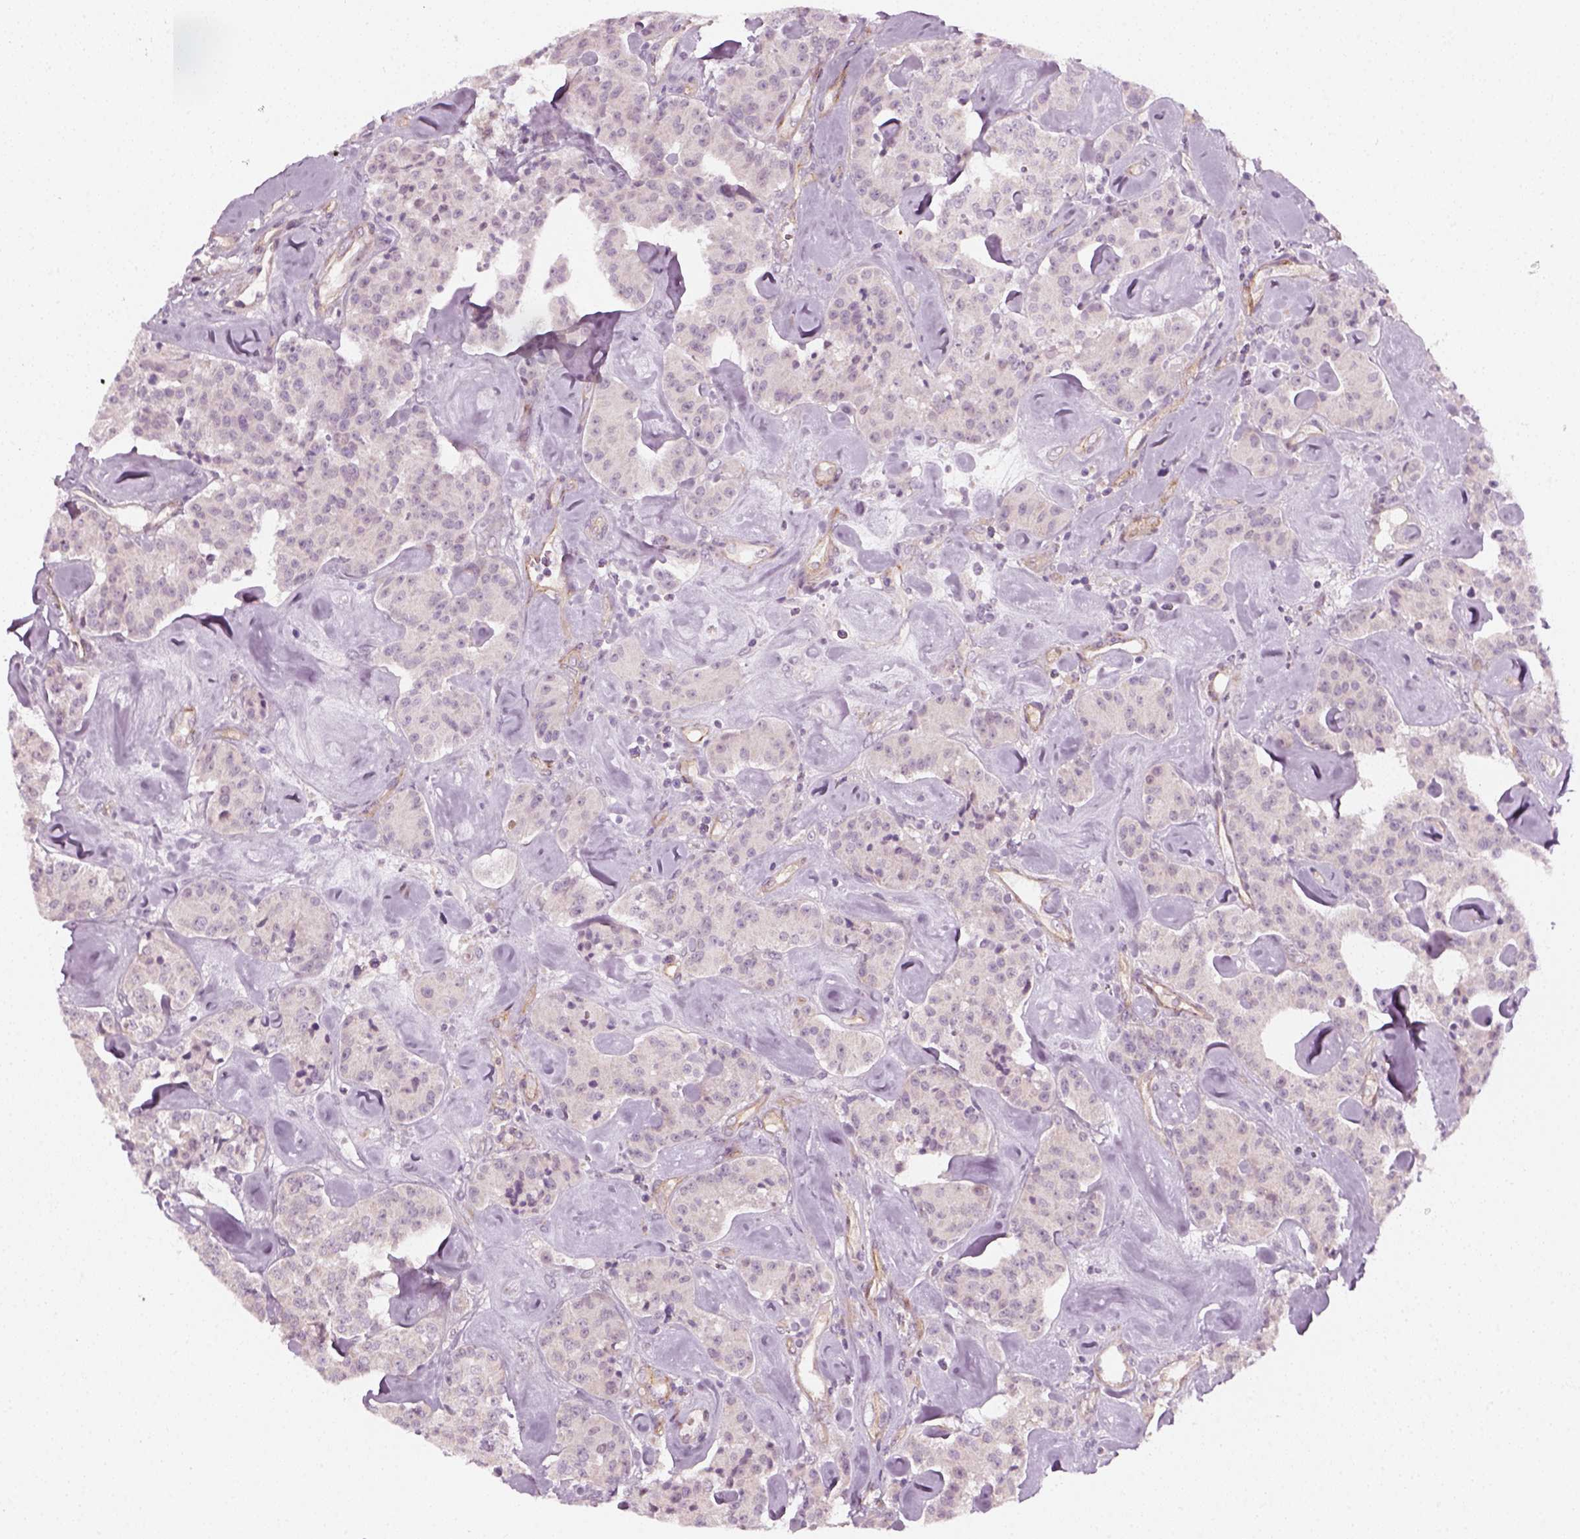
{"staining": {"intensity": "negative", "quantity": "none", "location": "none"}, "tissue": "carcinoid", "cell_type": "Tumor cells", "image_type": "cancer", "snomed": [{"axis": "morphology", "description": "Carcinoid, malignant, NOS"}, {"axis": "topography", "description": "Pancreas"}], "caption": "This photomicrograph is of carcinoid (malignant) stained with immunohistochemistry to label a protein in brown with the nuclei are counter-stained blue. There is no positivity in tumor cells.", "gene": "DNASE1L1", "patient": {"sex": "male", "age": 41}}